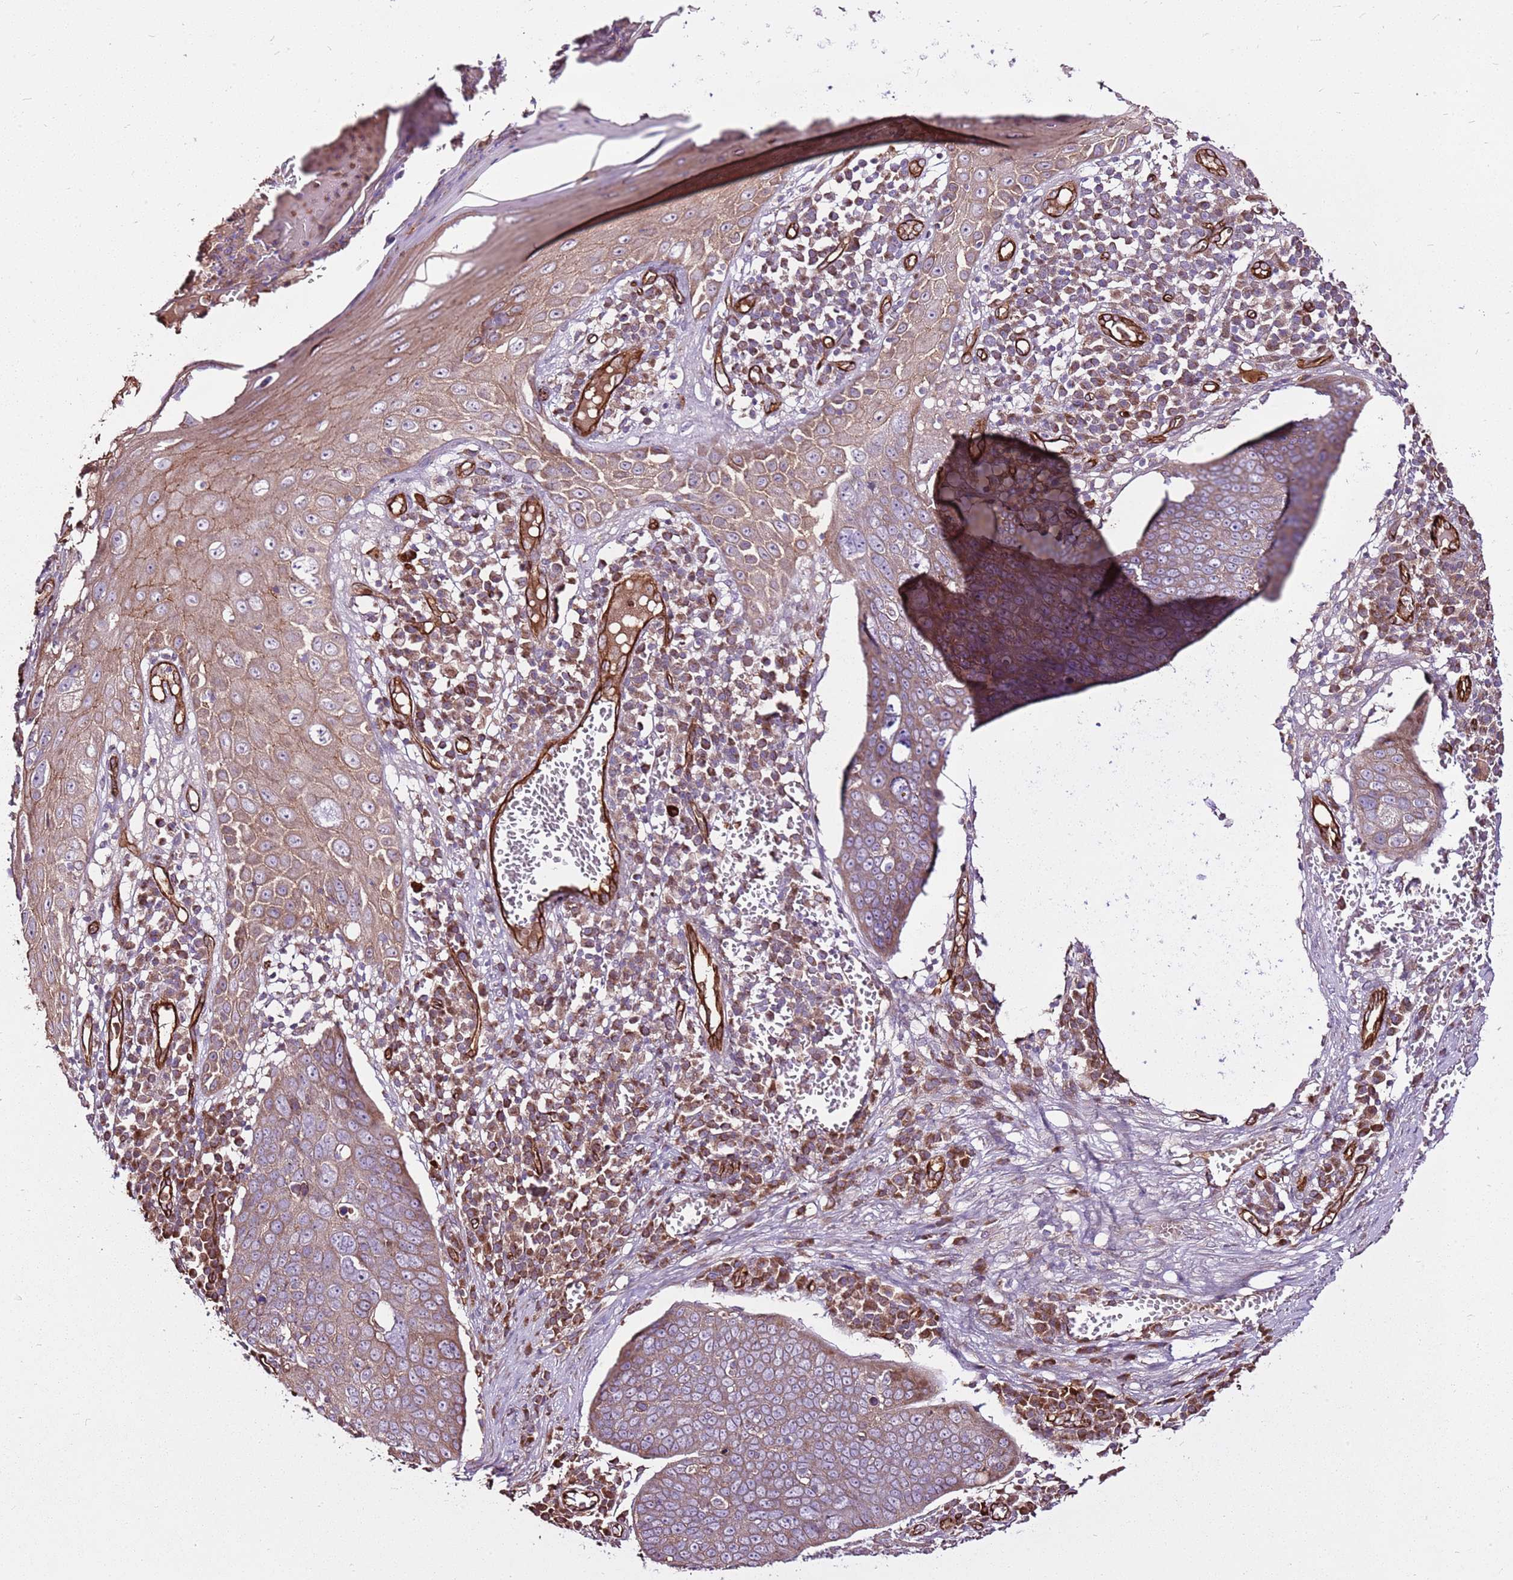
{"staining": {"intensity": "weak", "quantity": "<25%", "location": "cytoplasmic/membranous"}, "tissue": "skin cancer", "cell_type": "Tumor cells", "image_type": "cancer", "snomed": [{"axis": "morphology", "description": "Squamous cell carcinoma, NOS"}, {"axis": "topography", "description": "Skin"}], "caption": "DAB (3,3'-diaminobenzidine) immunohistochemical staining of human skin cancer exhibits no significant staining in tumor cells. (Brightfield microscopy of DAB (3,3'-diaminobenzidine) immunohistochemistry (IHC) at high magnification).", "gene": "ZNF827", "patient": {"sex": "male", "age": 71}}